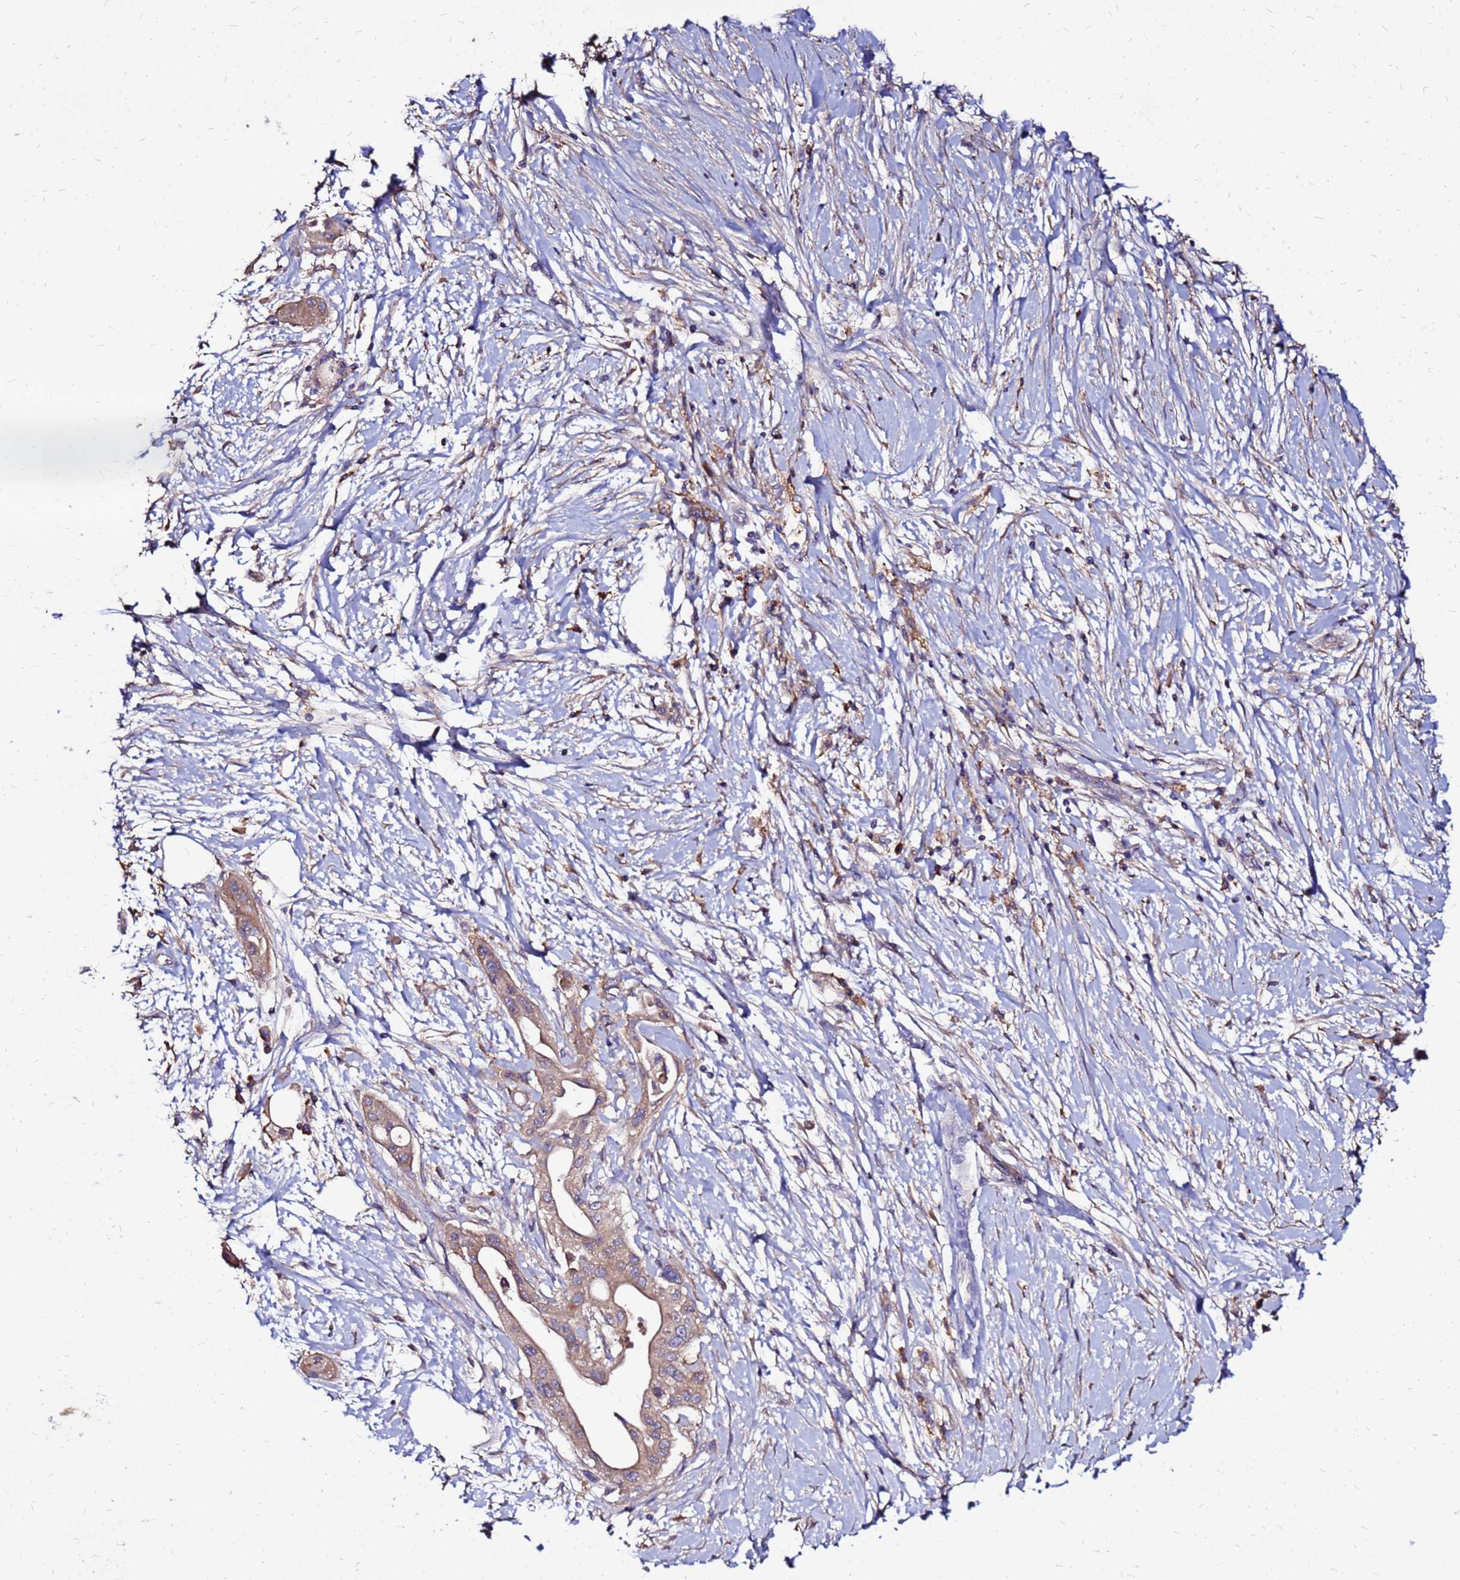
{"staining": {"intensity": "weak", "quantity": ">75%", "location": "cytoplasmic/membranous"}, "tissue": "pancreatic cancer", "cell_type": "Tumor cells", "image_type": "cancer", "snomed": [{"axis": "morphology", "description": "Adenocarcinoma, NOS"}, {"axis": "topography", "description": "Pancreas"}], "caption": "Pancreatic cancer (adenocarcinoma) was stained to show a protein in brown. There is low levels of weak cytoplasmic/membranous expression in about >75% of tumor cells.", "gene": "ARHGEF5", "patient": {"sex": "male", "age": 68}}